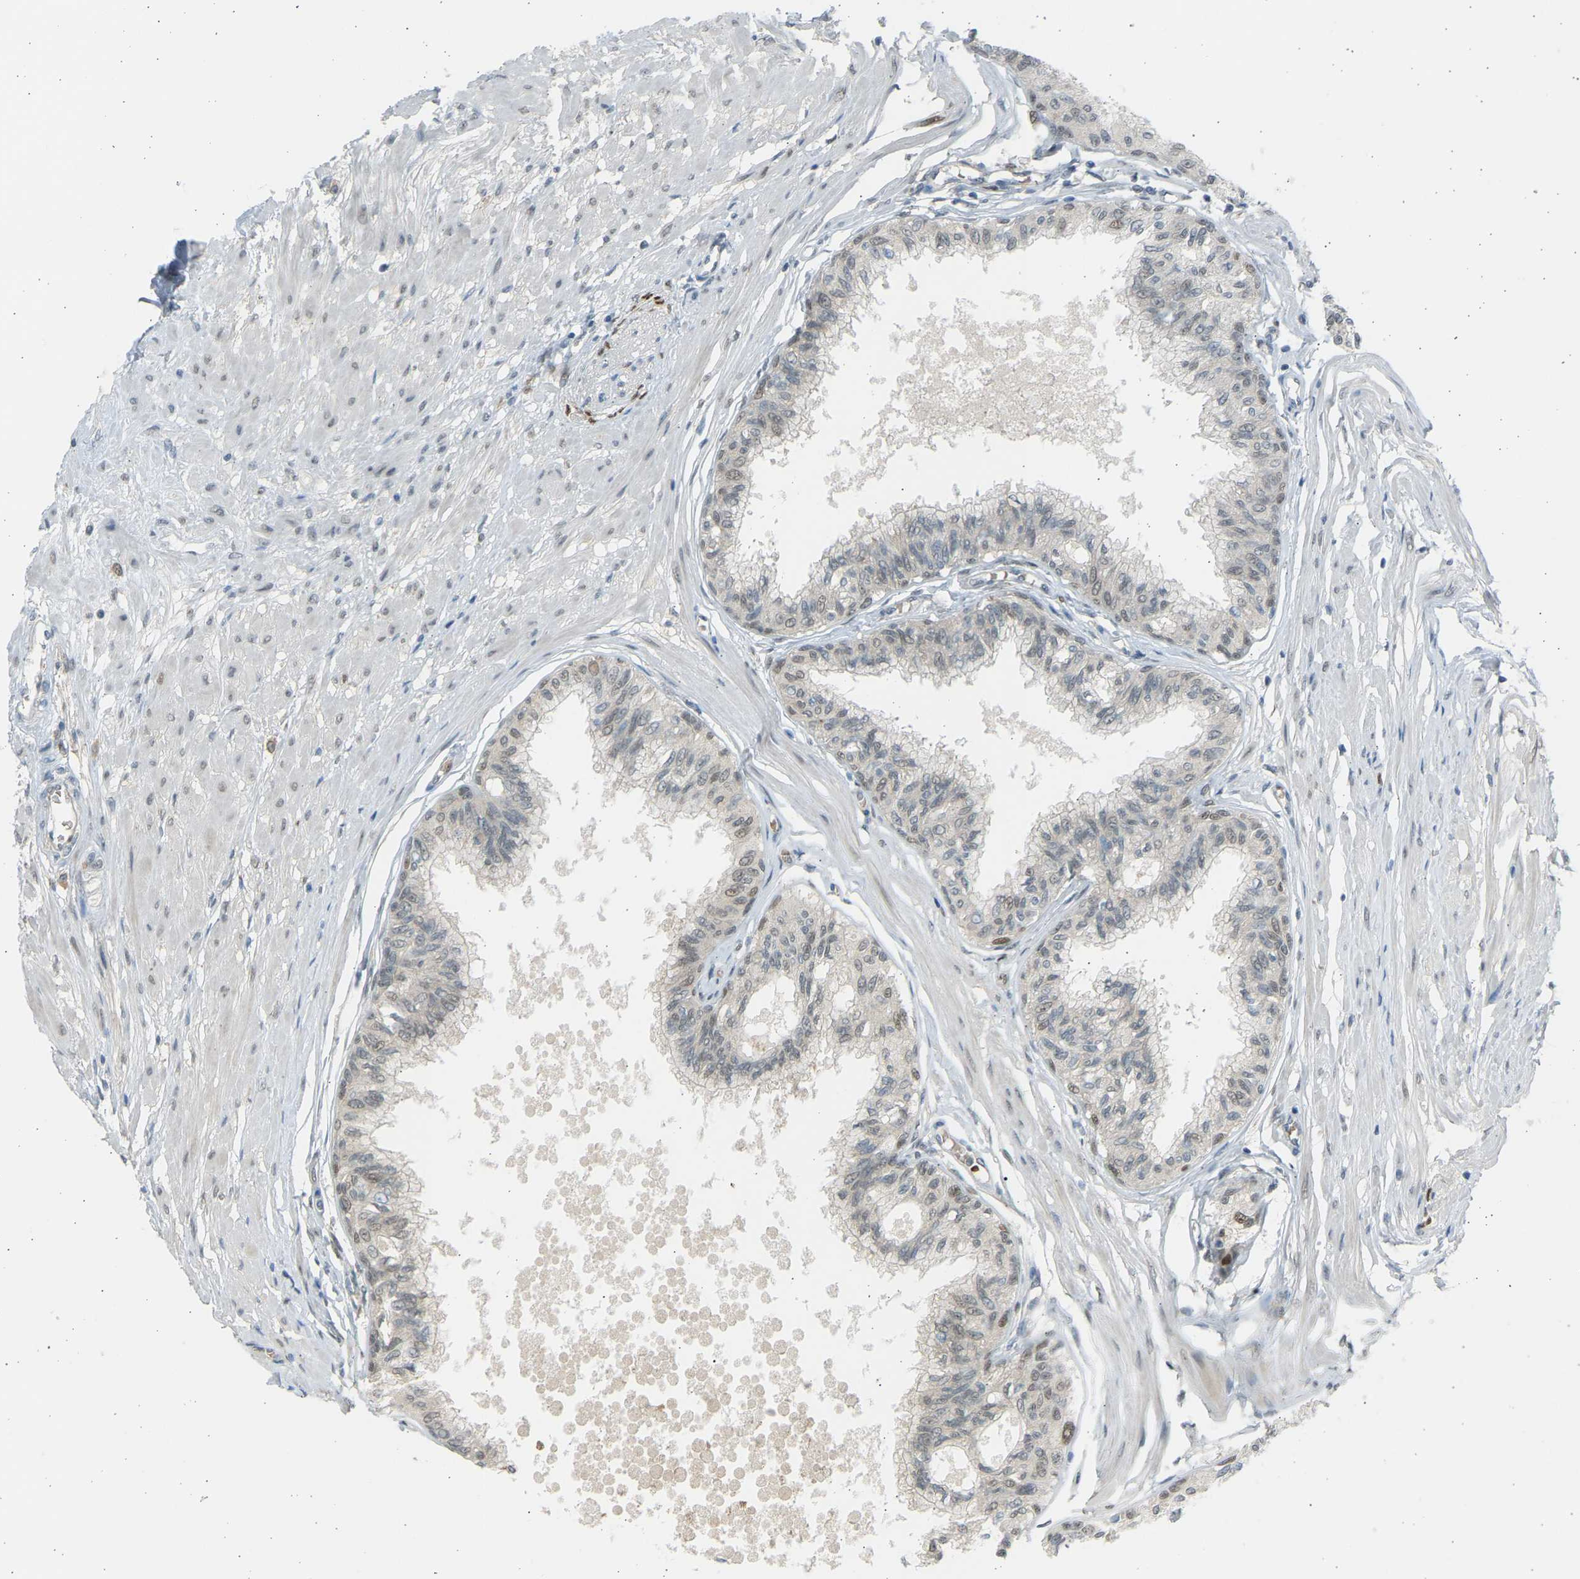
{"staining": {"intensity": "weak", "quantity": "<25%", "location": "nuclear"}, "tissue": "prostate", "cell_type": "Glandular cells", "image_type": "normal", "snomed": [{"axis": "morphology", "description": "Normal tissue, NOS"}, {"axis": "topography", "description": "Prostate"}, {"axis": "topography", "description": "Seminal veicle"}], "caption": "Protein analysis of unremarkable prostate reveals no significant positivity in glandular cells. The staining was performed using DAB (3,3'-diaminobenzidine) to visualize the protein expression in brown, while the nuclei were stained in blue with hematoxylin (Magnification: 20x).", "gene": "BIRC2", "patient": {"sex": "male", "age": 60}}